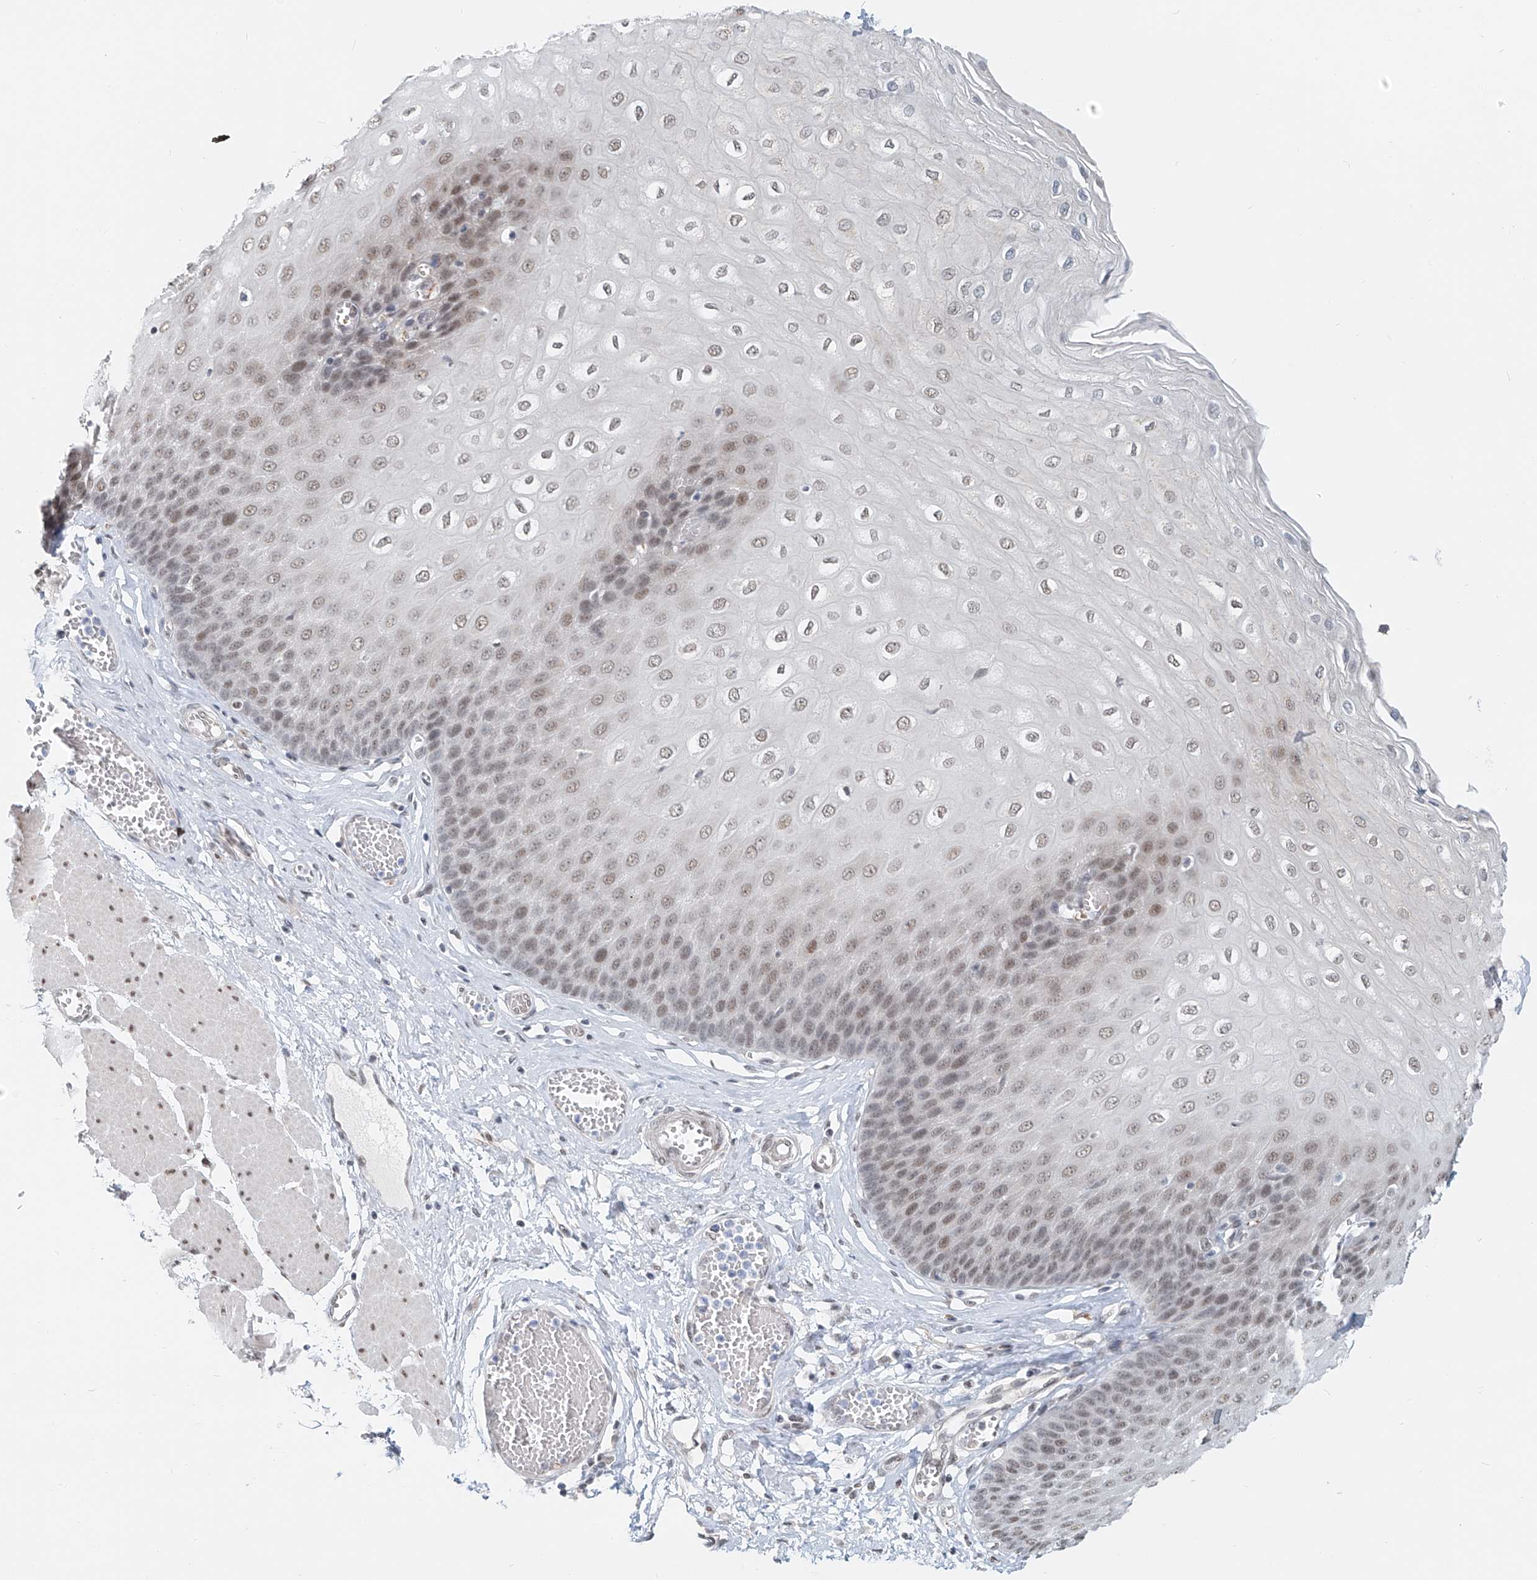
{"staining": {"intensity": "moderate", "quantity": ">75%", "location": "nuclear"}, "tissue": "esophagus", "cell_type": "Squamous epithelial cells", "image_type": "normal", "snomed": [{"axis": "morphology", "description": "Normal tissue, NOS"}, {"axis": "topography", "description": "Esophagus"}], "caption": "A high-resolution histopathology image shows immunohistochemistry staining of normal esophagus, which reveals moderate nuclear positivity in approximately >75% of squamous epithelial cells.", "gene": "SASH1", "patient": {"sex": "male", "age": 60}}